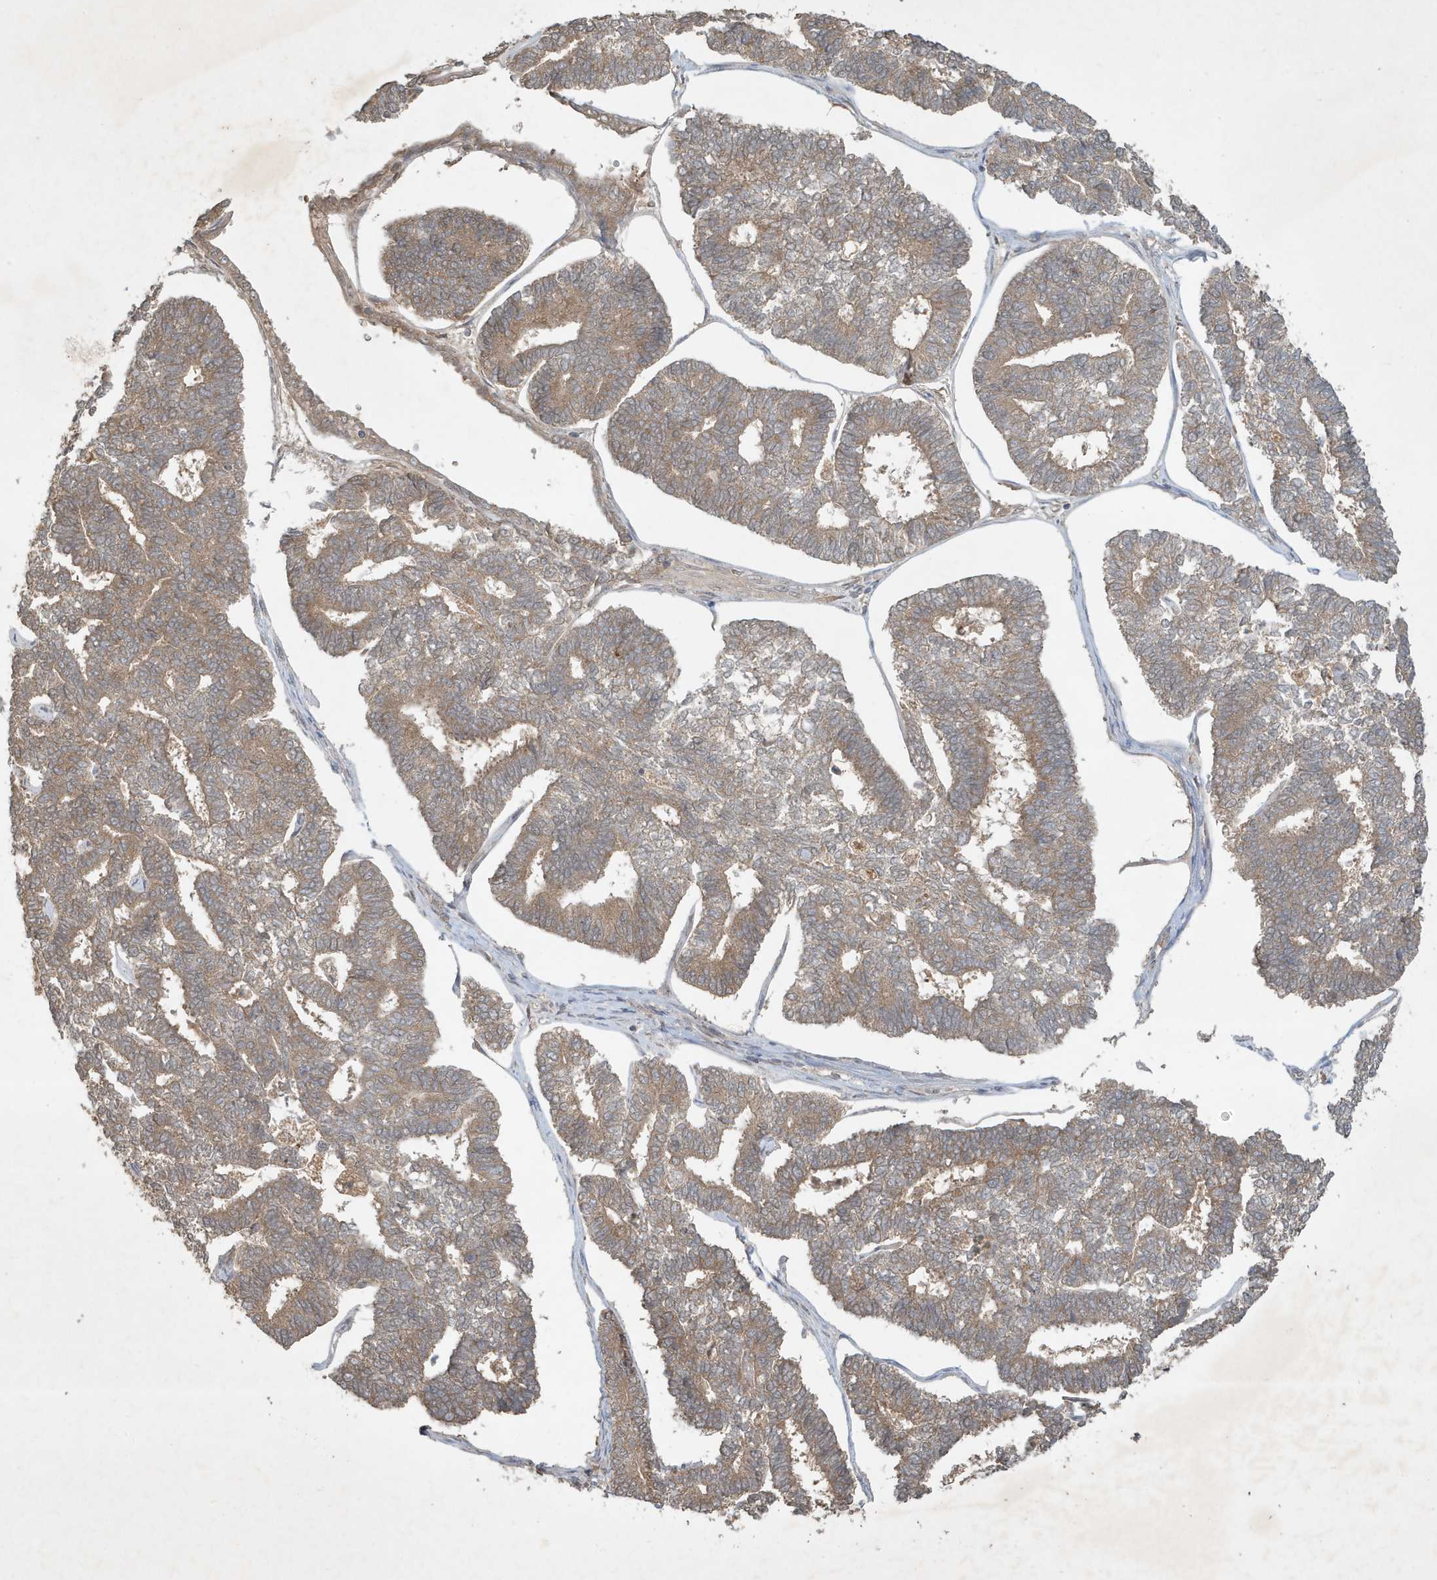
{"staining": {"intensity": "moderate", "quantity": ">75%", "location": "cytoplasmic/membranous"}, "tissue": "endometrial cancer", "cell_type": "Tumor cells", "image_type": "cancer", "snomed": [{"axis": "morphology", "description": "Adenocarcinoma, NOS"}, {"axis": "topography", "description": "Endometrium"}], "caption": "A high-resolution histopathology image shows IHC staining of endometrial cancer, which demonstrates moderate cytoplasmic/membranous staining in approximately >75% of tumor cells. (DAB (3,3'-diaminobenzidine) = brown stain, brightfield microscopy at high magnification).", "gene": "ABCB9", "patient": {"sex": "female", "age": 70}}